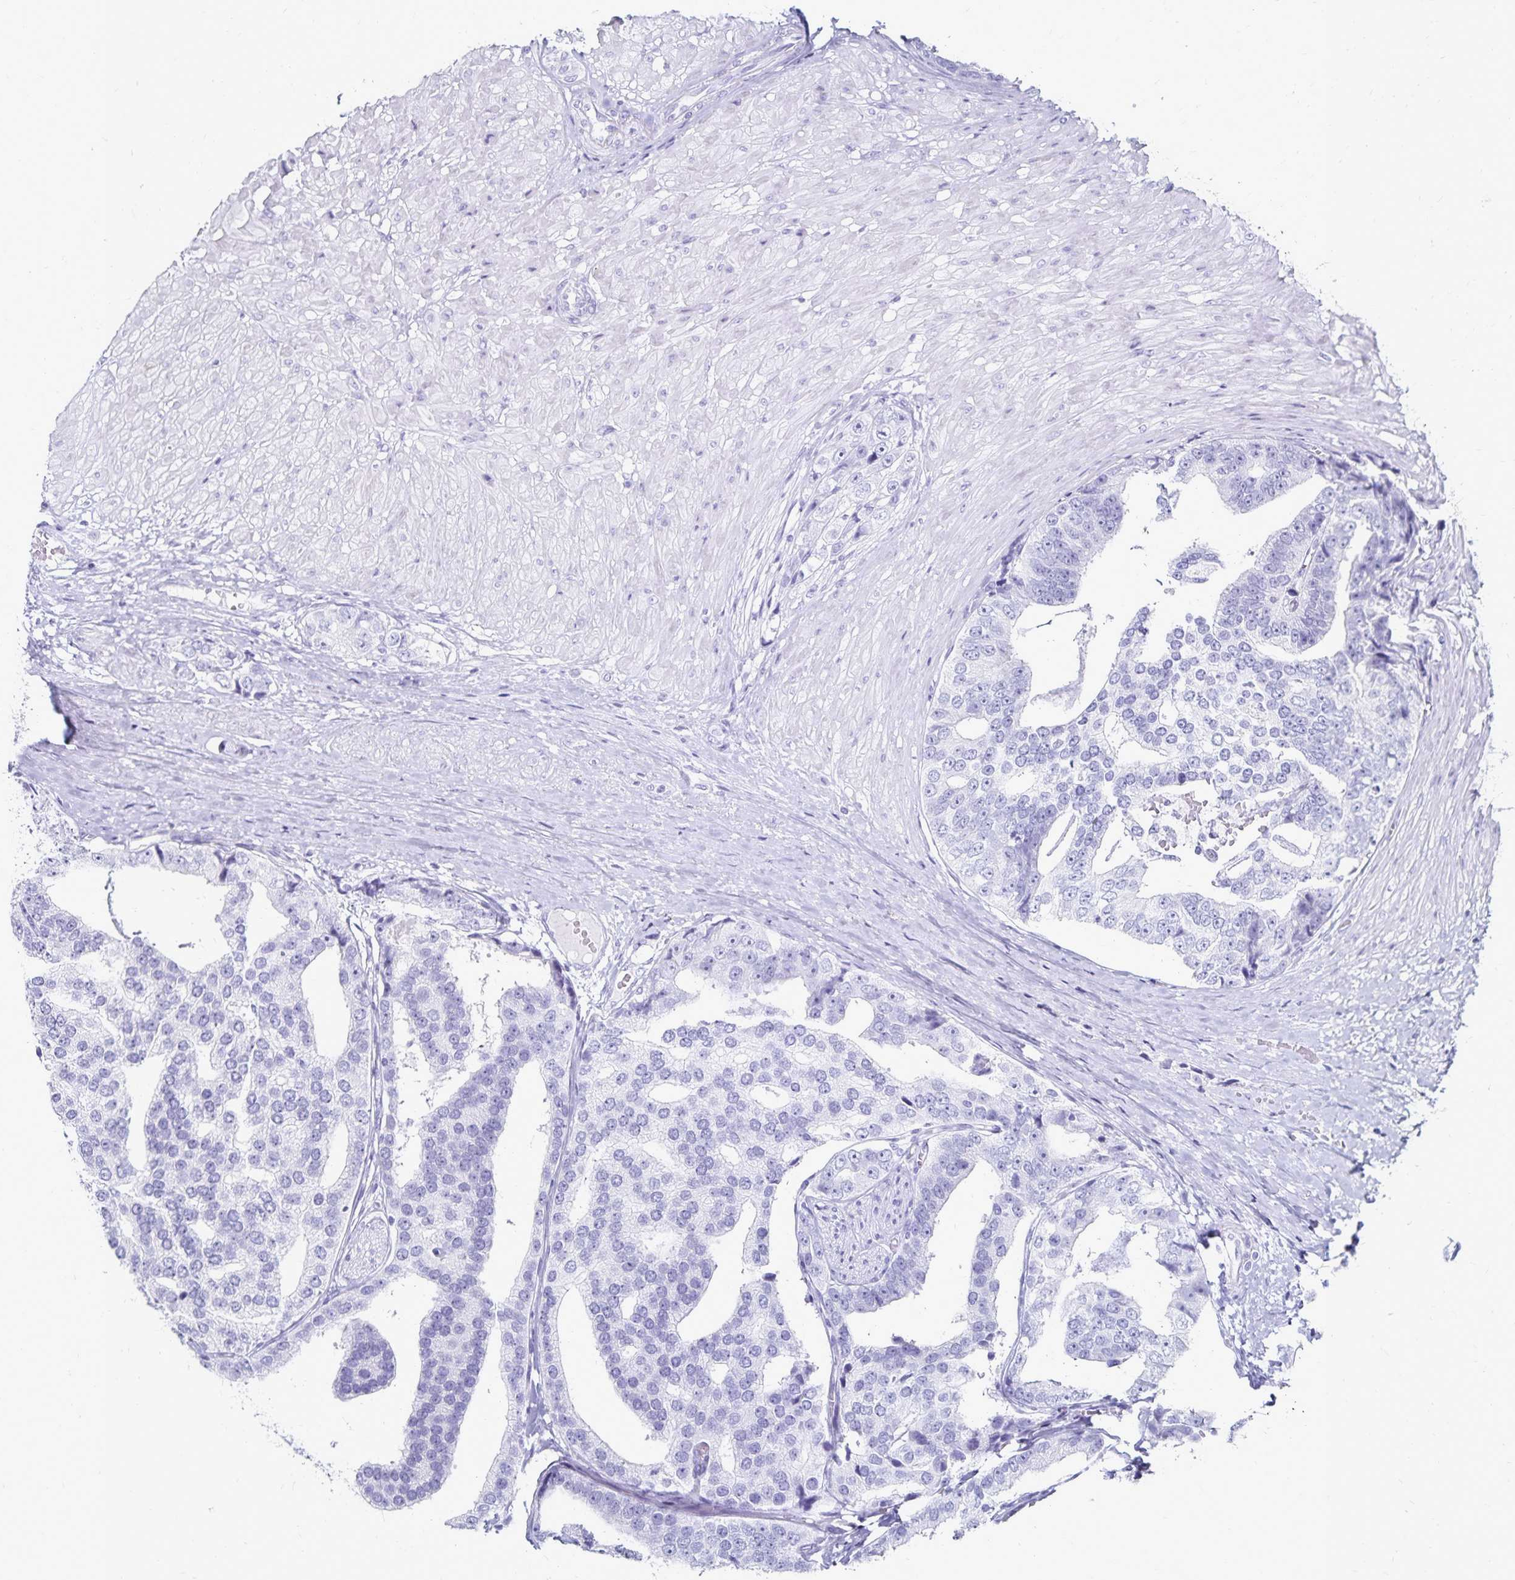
{"staining": {"intensity": "negative", "quantity": "none", "location": "none"}, "tissue": "prostate cancer", "cell_type": "Tumor cells", "image_type": "cancer", "snomed": [{"axis": "morphology", "description": "Adenocarcinoma, High grade"}, {"axis": "topography", "description": "Prostate"}], "caption": "This is an immunohistochemistry photomicrograph of prostate cancer. There is no positivity in tumor cells.", "gene": "GIP", "patient": {"sex": "male", "age": 71}}